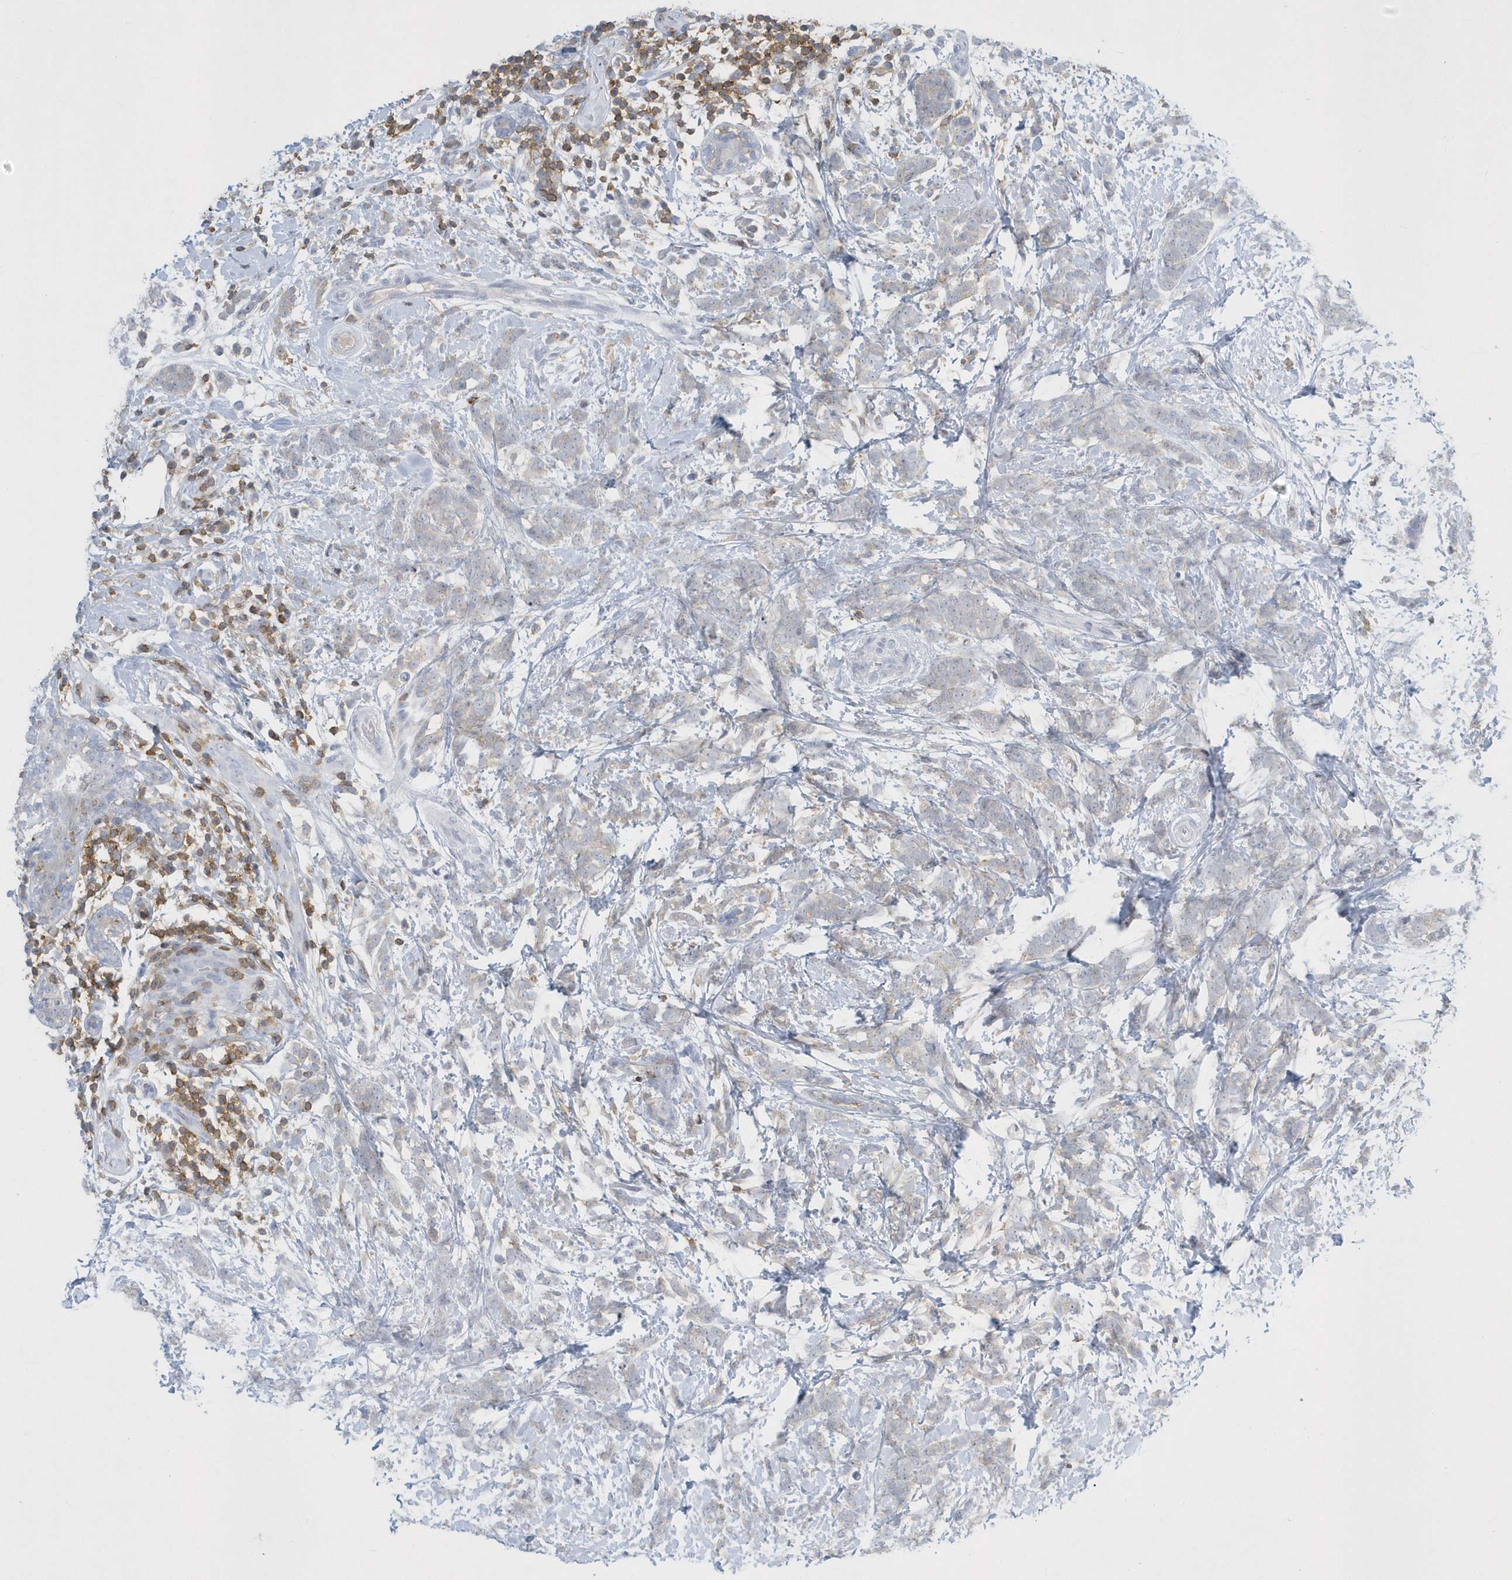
{"staining": {"intensity": "negative", "quantity": "none", "location": "none"}, "tissue": "breast cancer", "cell_type": "Tumor cells", "image_type": "cancer", "snomed": [{"axis": "morphology", "description": "Lobular carcinoma"}, {"axis": "topography", "description": "Breast"}], "caption": "There is no significant positivity in tumor cells of lobular carcinoma (breast).", "gene": "PSD4", "patient": {"sex": "female", "age": 58}}